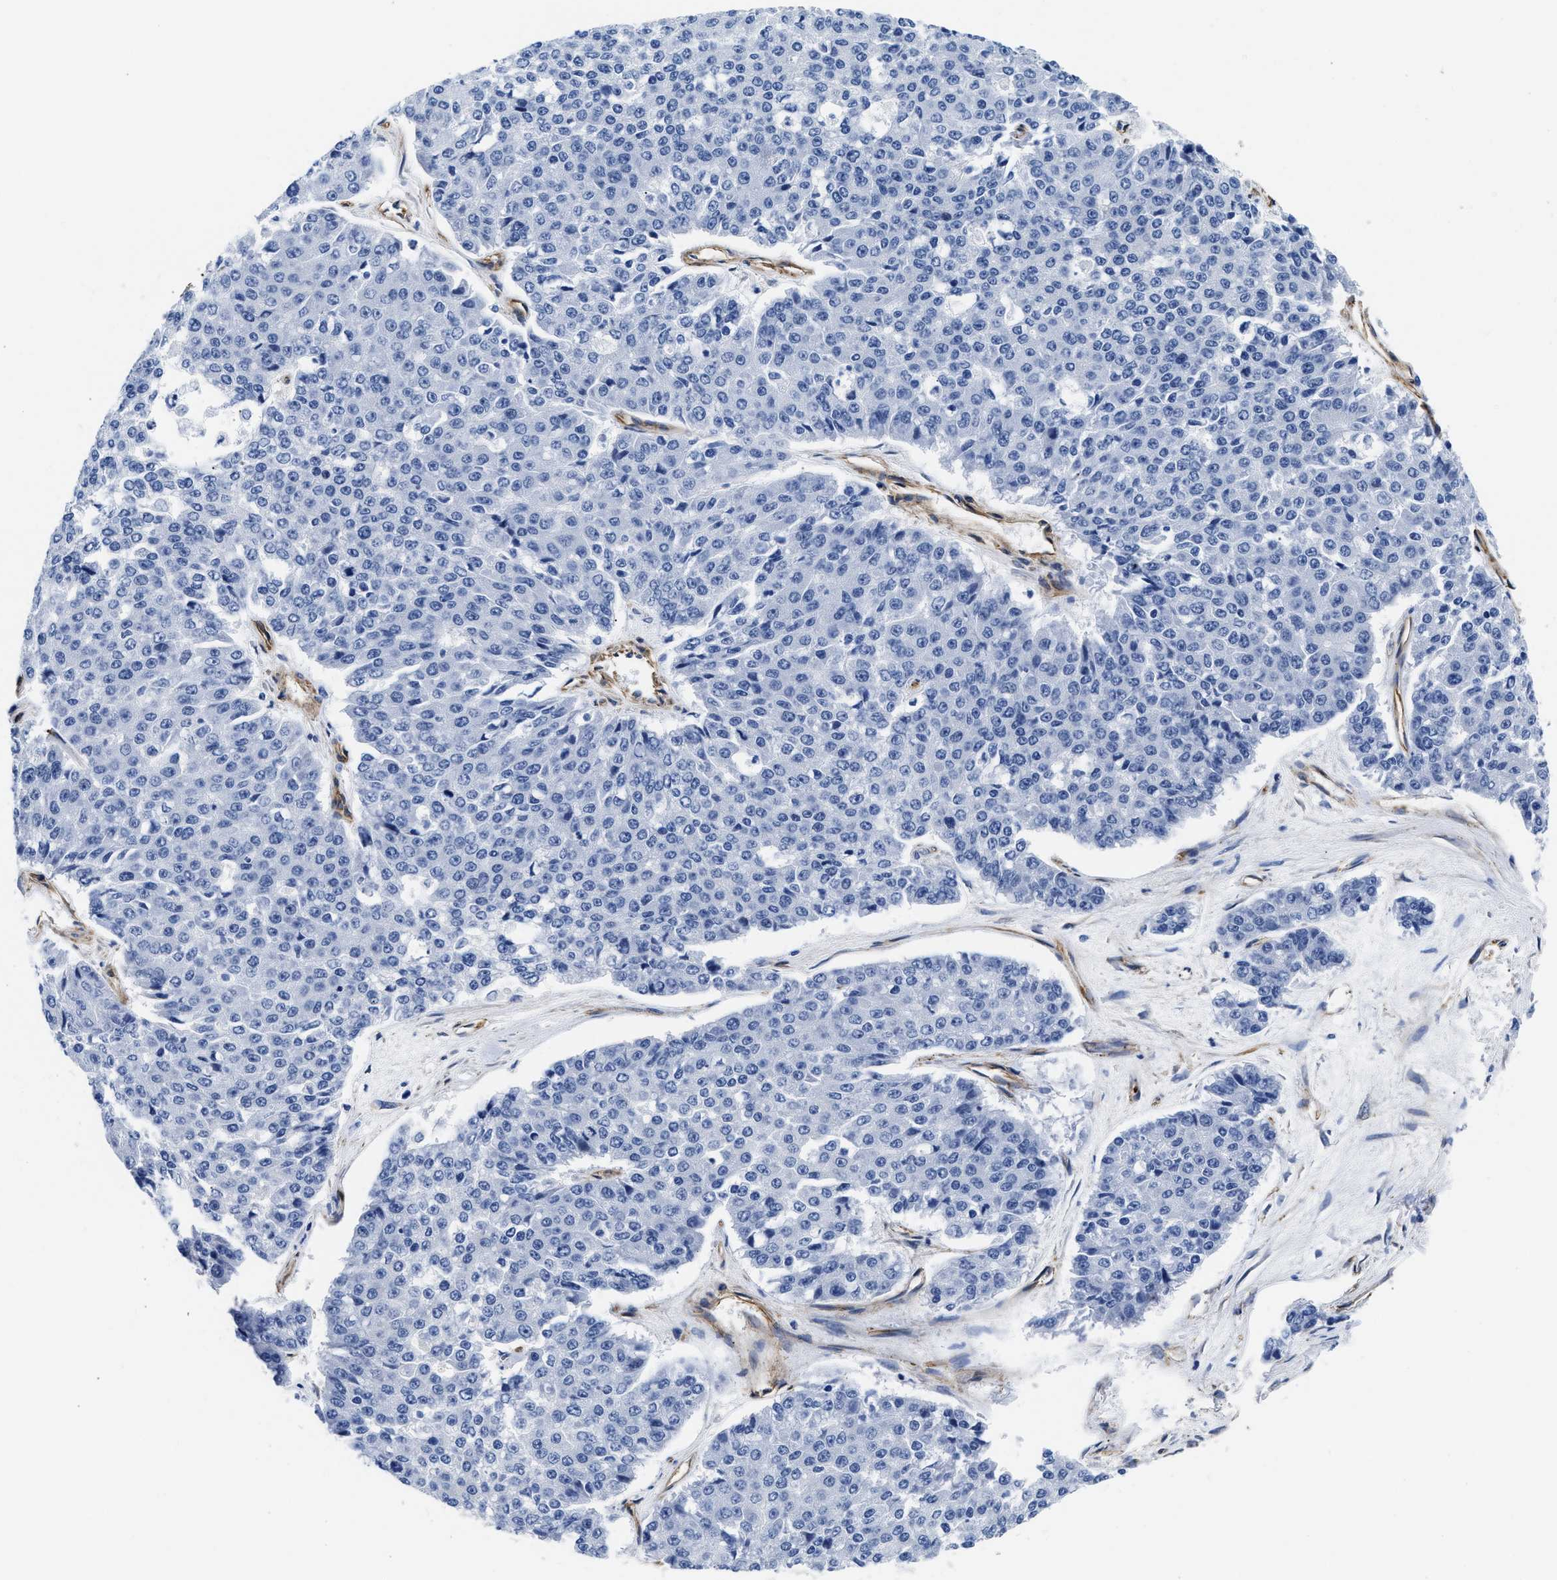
{"staining": {"intensity": "negative", "quantity": "none", "location": "none"}, "tissue": "pancreatic cancer", "cell_type": "Tumor cells", "image_type": "cancer", "snomed": [{"axis": "morphology", "description": "Adenocarcinoma, NOS"}, {"axis": "topography", "description": "Pancreas"}], "caption": "Tumor cells are negative for brown protein staining in pancreatic cancer (adenocarcinoma).", "gene": "TRIM29", "patient": {"sex": "male", "age": 50}}